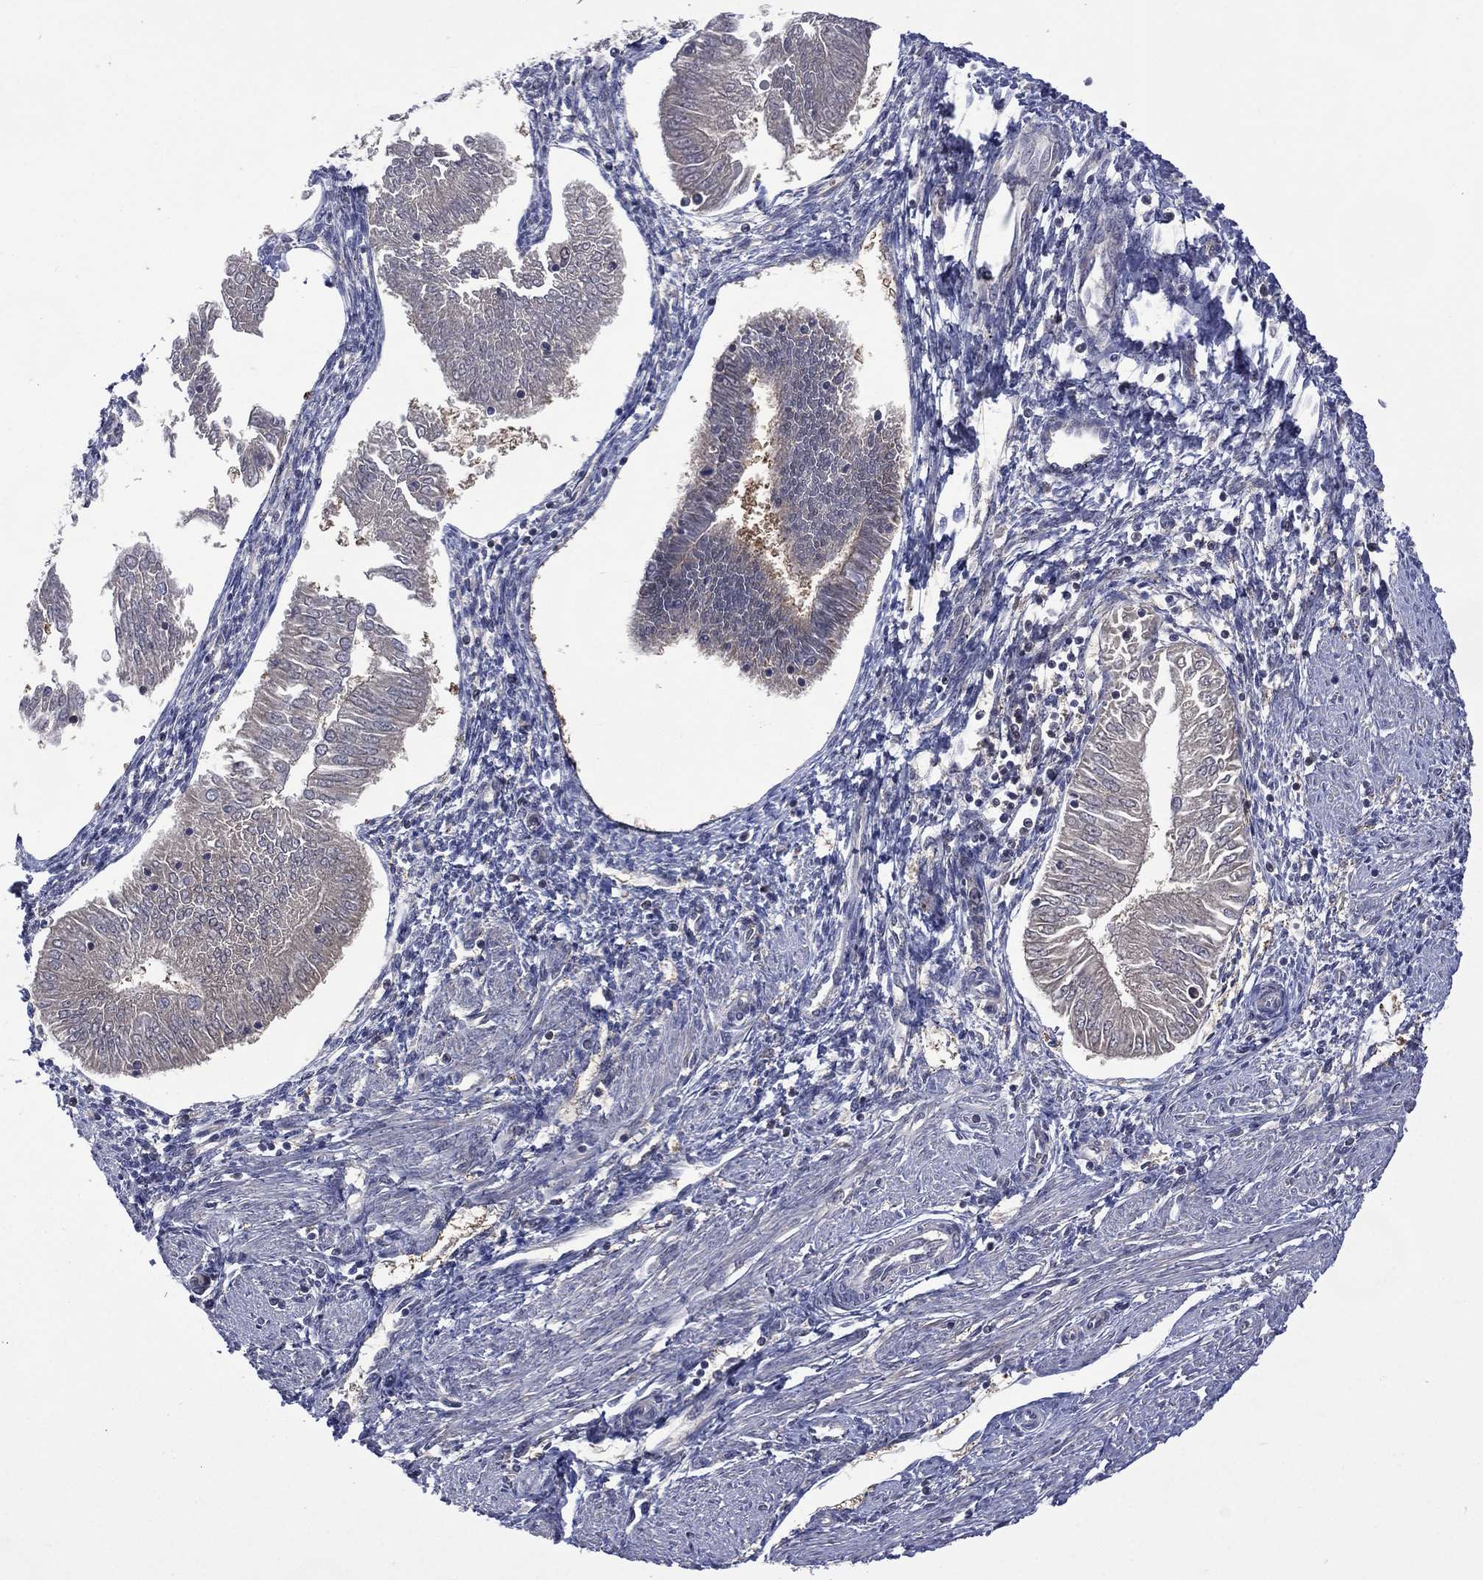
{"staining": {"intensity": "negative", "quantity": "none", "location": "none"}, "tissue": "endometrial cancer", "cell_type": "Tumor cells", "image_type": "cancer", "snomed": [{"axis": "morphology", "description": "Adenocarcinoma, NOS"}, {"axis": "topography", "description": "Endometrium"}], "caption": "Tumor cells show no significant expression in endometrial cancer.", "gene": "MTAP", "patient": {"sex": "female", "age": 53}}